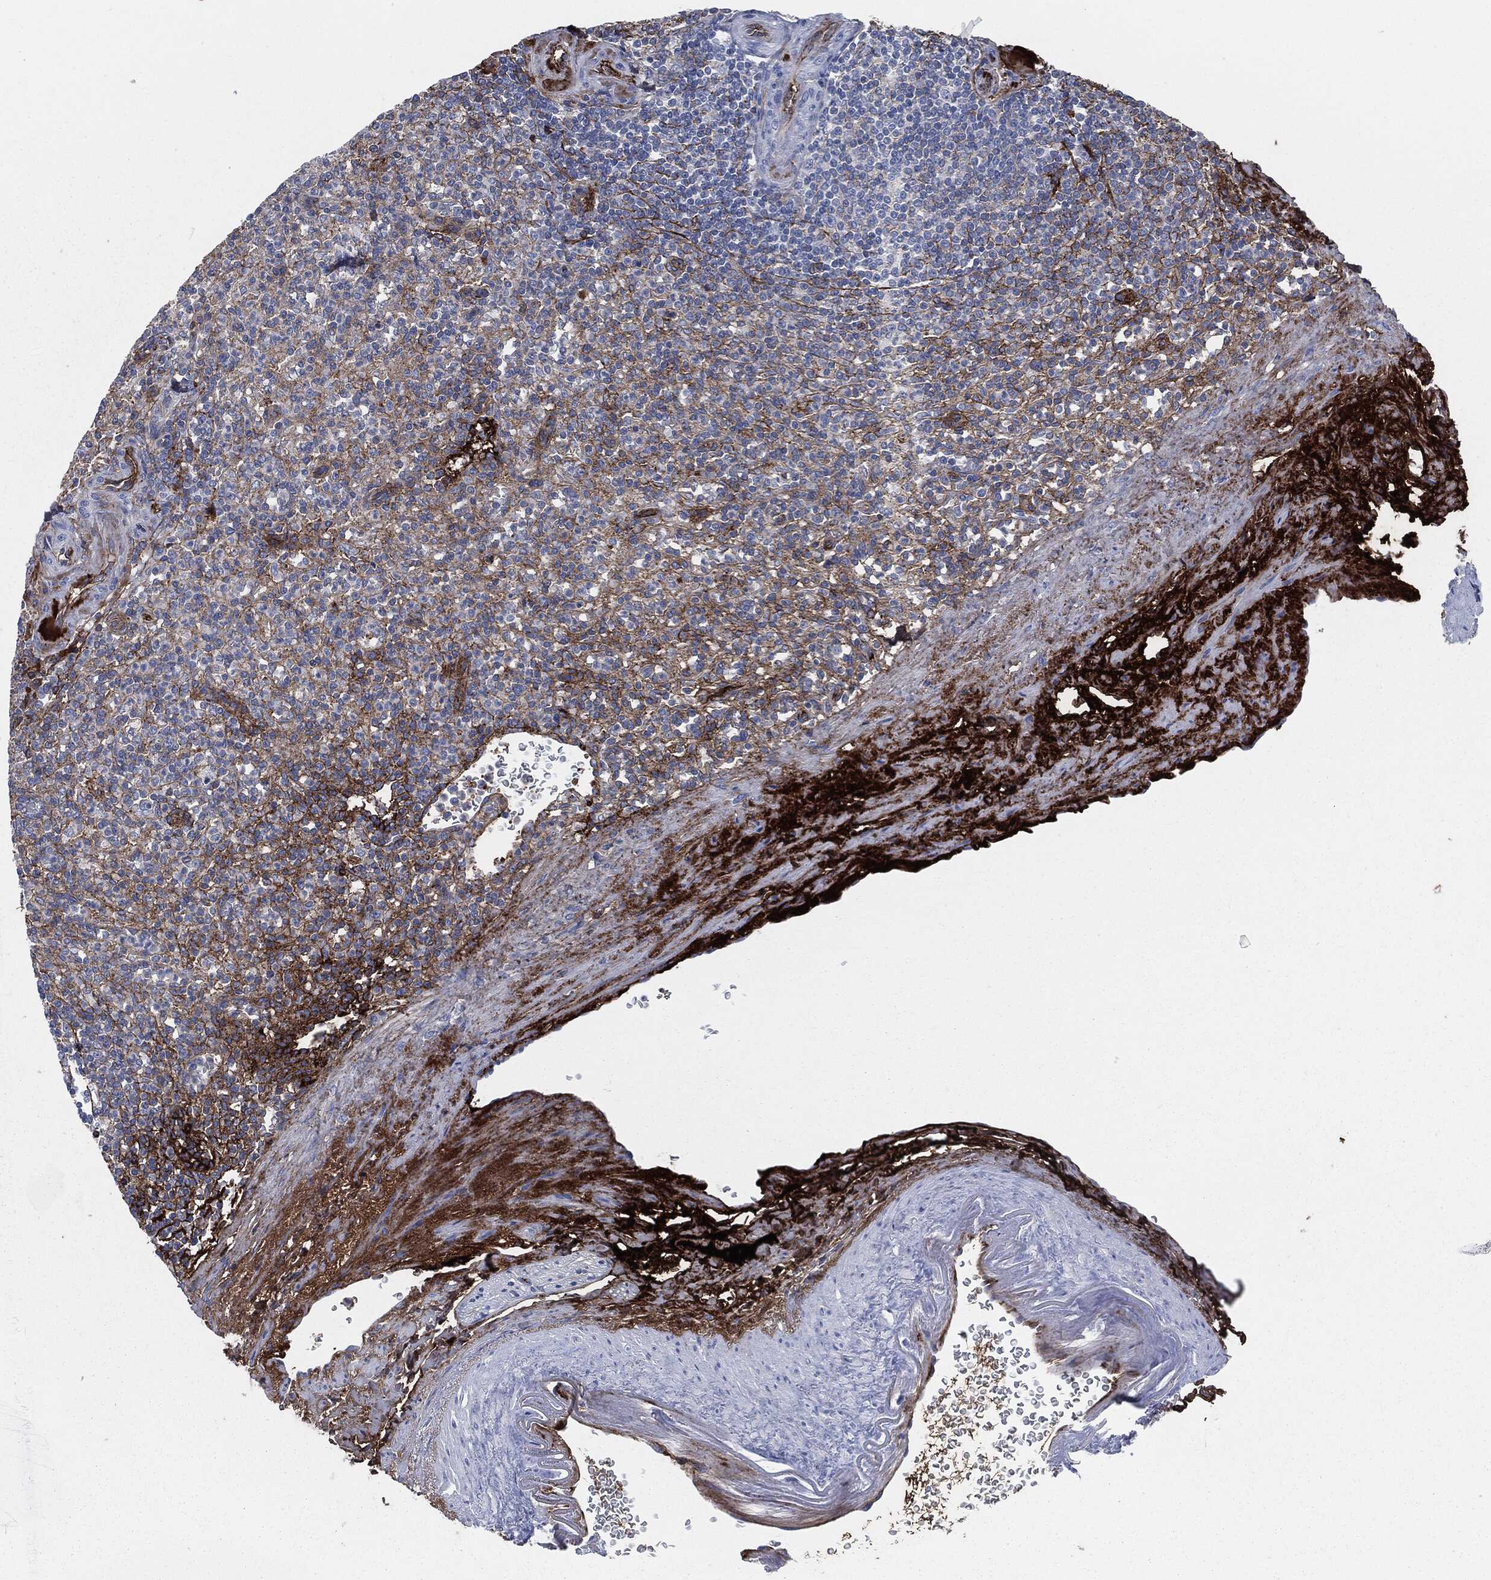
{"staining": {"intensity": "moderate", "quantity": "<25%", "location": "cytoplasmic/membranous"}, "tissue": "spleen", "cell_type": "Cells in red pulp", "image_type": "normal", "snomed": [{"axis": "morphology", "description": "Normal tissue, NOS"}, {"axis": "topography", "description": "Spleen"}], "caption": "Immunohistochemical staining of benign spleen displays moderate cytoplasmic/membranous protein staining in about <25% of cells in red pulp. The protein of interest is stained brown, and the nuclei are stained in blue (DAB IHC with brightfield microscopy, high magnification).", "gene": "APOB", "patient": {"sex": "female", "age": 74}}